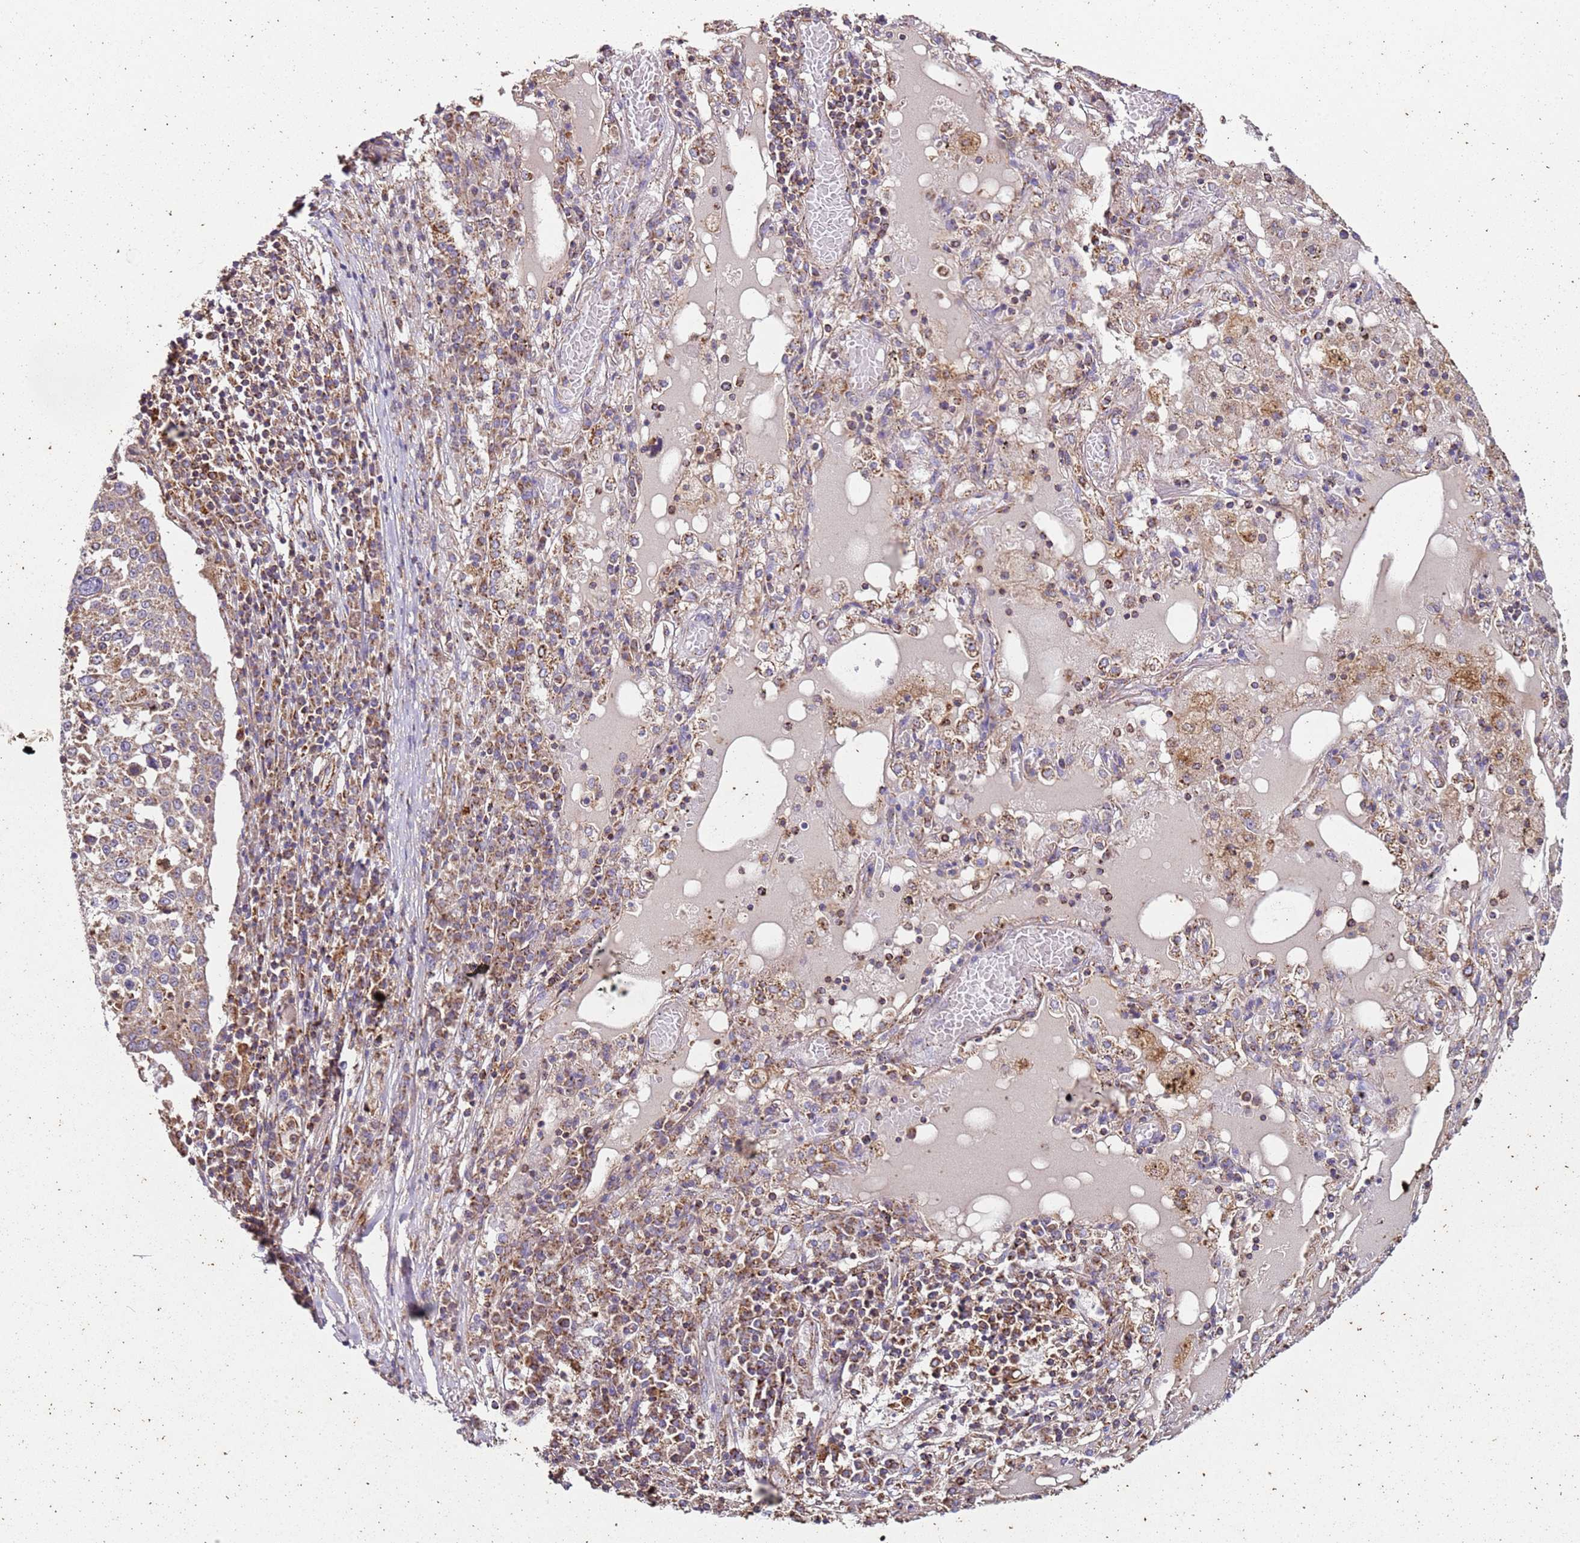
{"staining": {"intensity": "weak", "quantity": ">75%", "location": "cytoplasmic/membranous"}, "tissue": "lung cancer", "cell_type": "Tumor cells", "image_type": "cancer", "snomed": [{"axis": "morphology", "description": "Squamous cell carcinoma, NOS"}, {"axis": "topography", "description": "Lung"}], "caption": "This micrograph exhibits IHC staining of lung squamous cell carcinoma, with low weak cytoplasmic/membranous positivity in approximately >75% of tumor cells.", "gene": "RMND5A", "patient": {"sex": "male", "age": 65}}